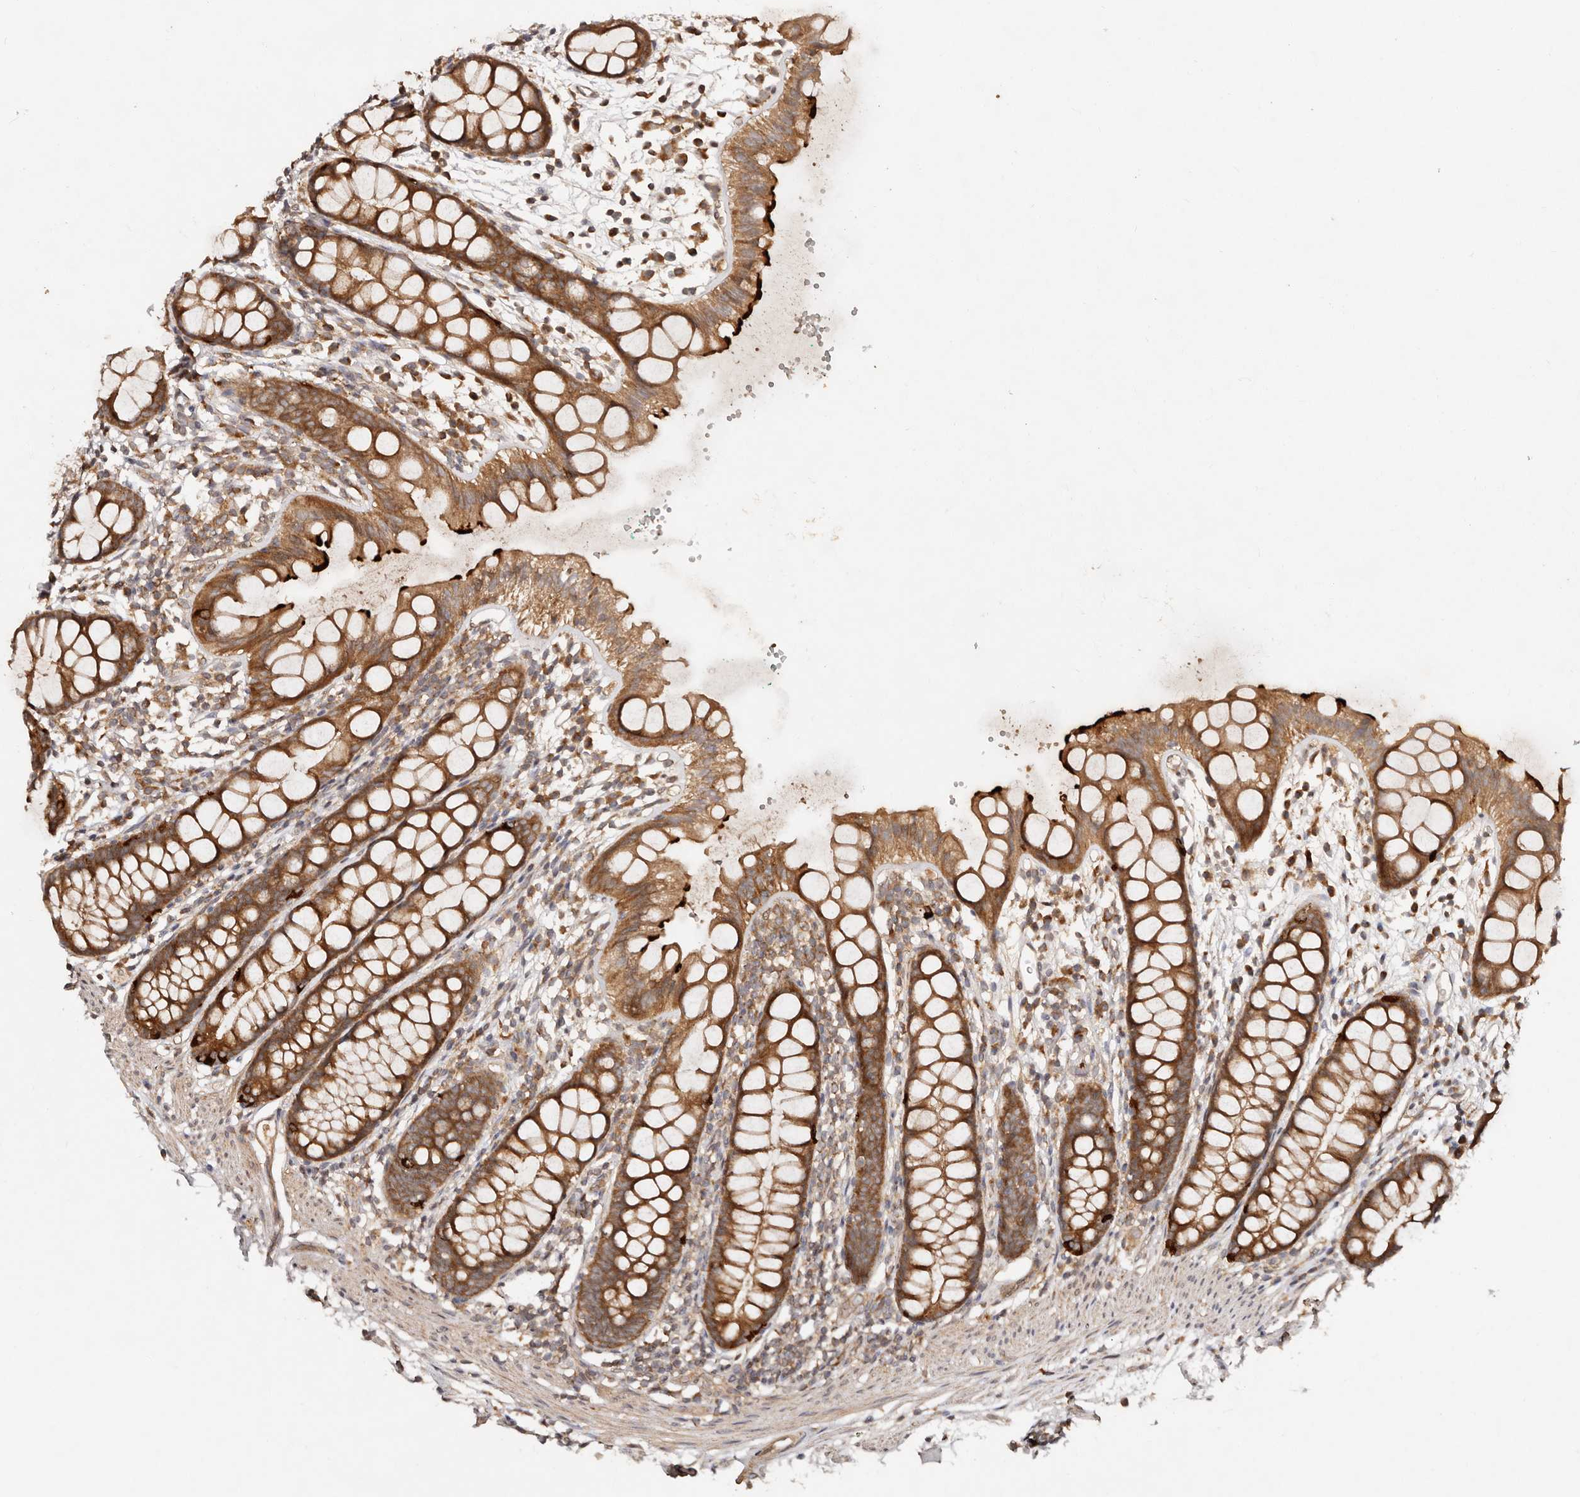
{"staining": {"intensity": "strong", "quantity": ">75%", "location": "cytoplasmic/membranous"}, "tissue": "rectum", "cell_type": "Glandular cells", "image_type": "normal", "snomed": [{"axis": "morphology", "description": "Normal tissue, NOS"}, {"axis": "topography", "description": "Rectum"}], "caption": "Immunohistochemical staining of benign human rectum shows high levels of strong cytoplasmic/membranous staining in approximately >75% of glandular cells. (Brightfield microscopy of DAB IHC at high magnification).", "gene": "DENND11", "patient": {"sex": "female", "age": 65}}